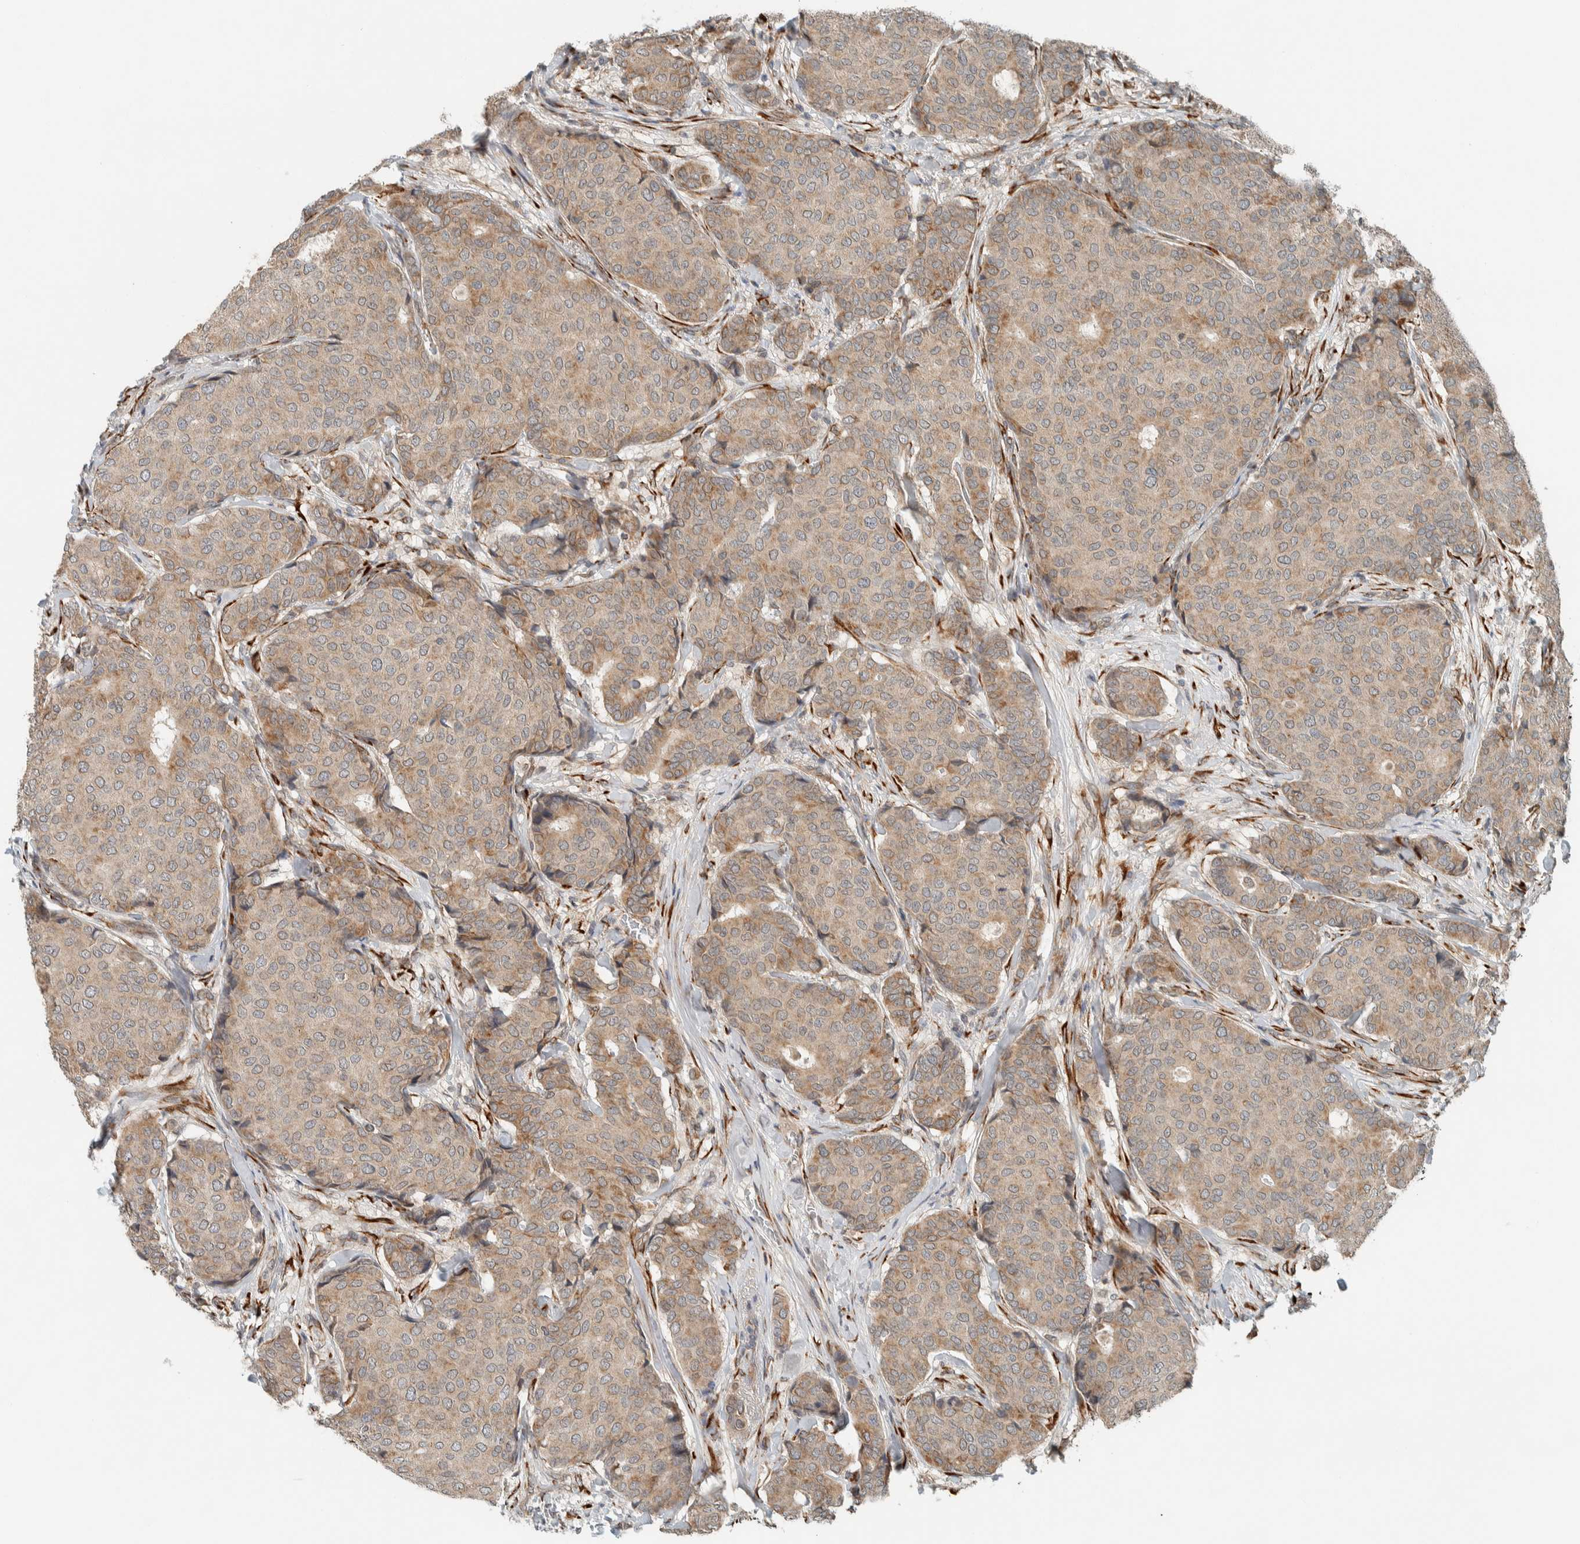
{"staining": {"intensity": "weak", "quantity": ">75%", "location": "cytoplasmic/membranous"}, "tissue": "breast cancer", "cell_type": "Tumor cells", "image_type": "cancer", "snomed": [{"axis": "morphology", "description": "Duct carcinoma"}, {"axis": "topography", "description": "Breast"}], "caption": "Human infiltrating ductal carcinoma (breast) stained for a protein (brown) reveals weak cytoplasmic/membranous positive expression in about >75% of tumor cells.", "gene": "CTBP2", "patient": {"sex": "female", "age": 75}}